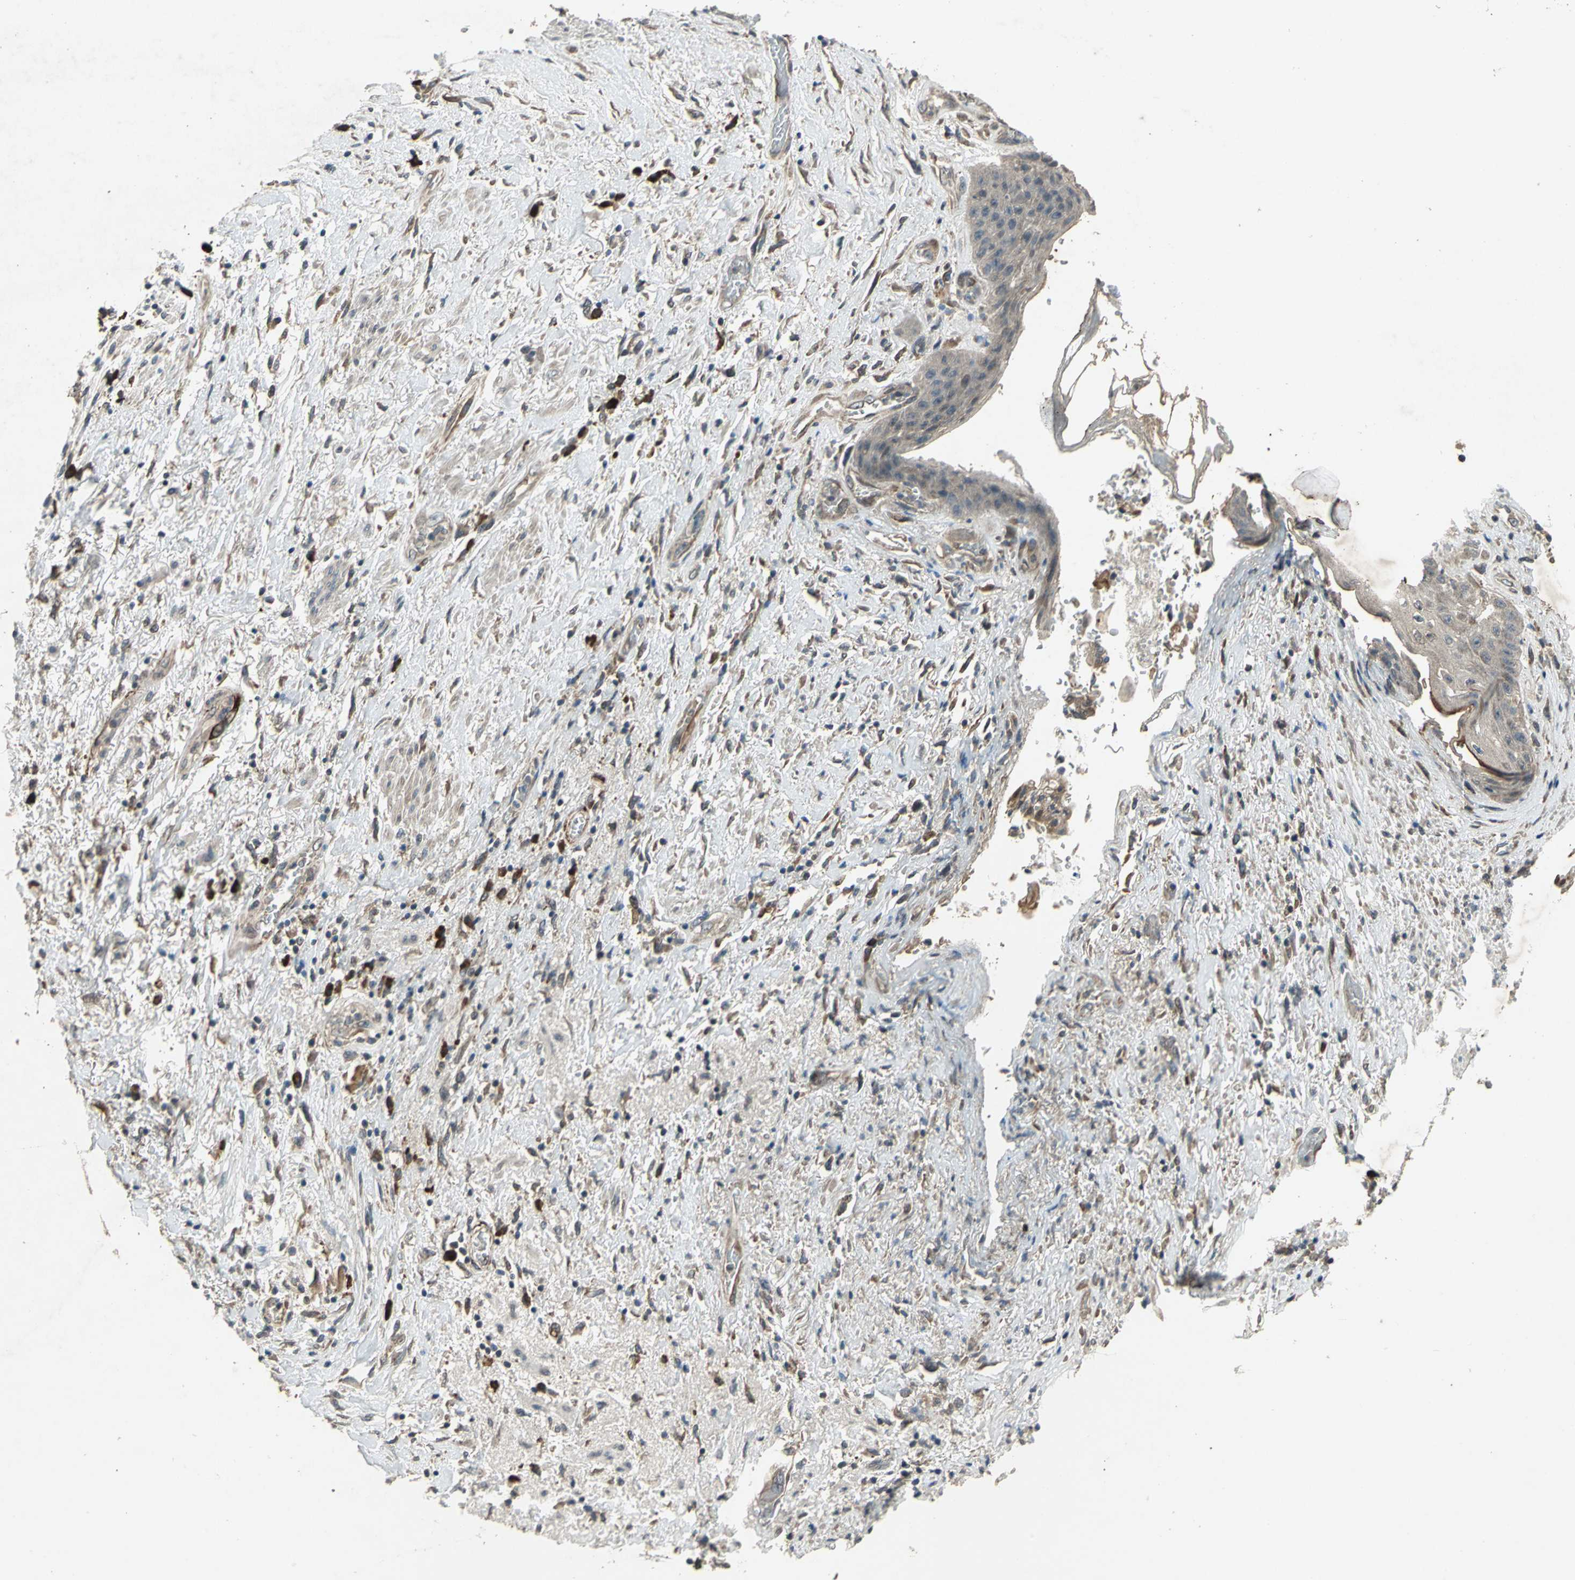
{"staining": {"intensity": "weak", "quantity": ">75%", "location": "cytoplasmic/membranous"}, "tissue": "skin", "cell_type": "Epidermal cells", "image_type": "normal", "snomed": [{"axis": "morphology", "description": "Normal tissue, NOS"}, {"axis": "topography", "description": "Anal"}], "caption": "Skin stained with DAB (3,3'-diaminobenzidine) immunohistochemistry exhibits low levels of weak cytoplasmic/membranous staining in about >75% of epidermal cells. (brown staining indicates protein expression, while blue staining denotes nuclei).", "gene": "SEPTIN4", "patient": {"sex": "female", "age": 46}}